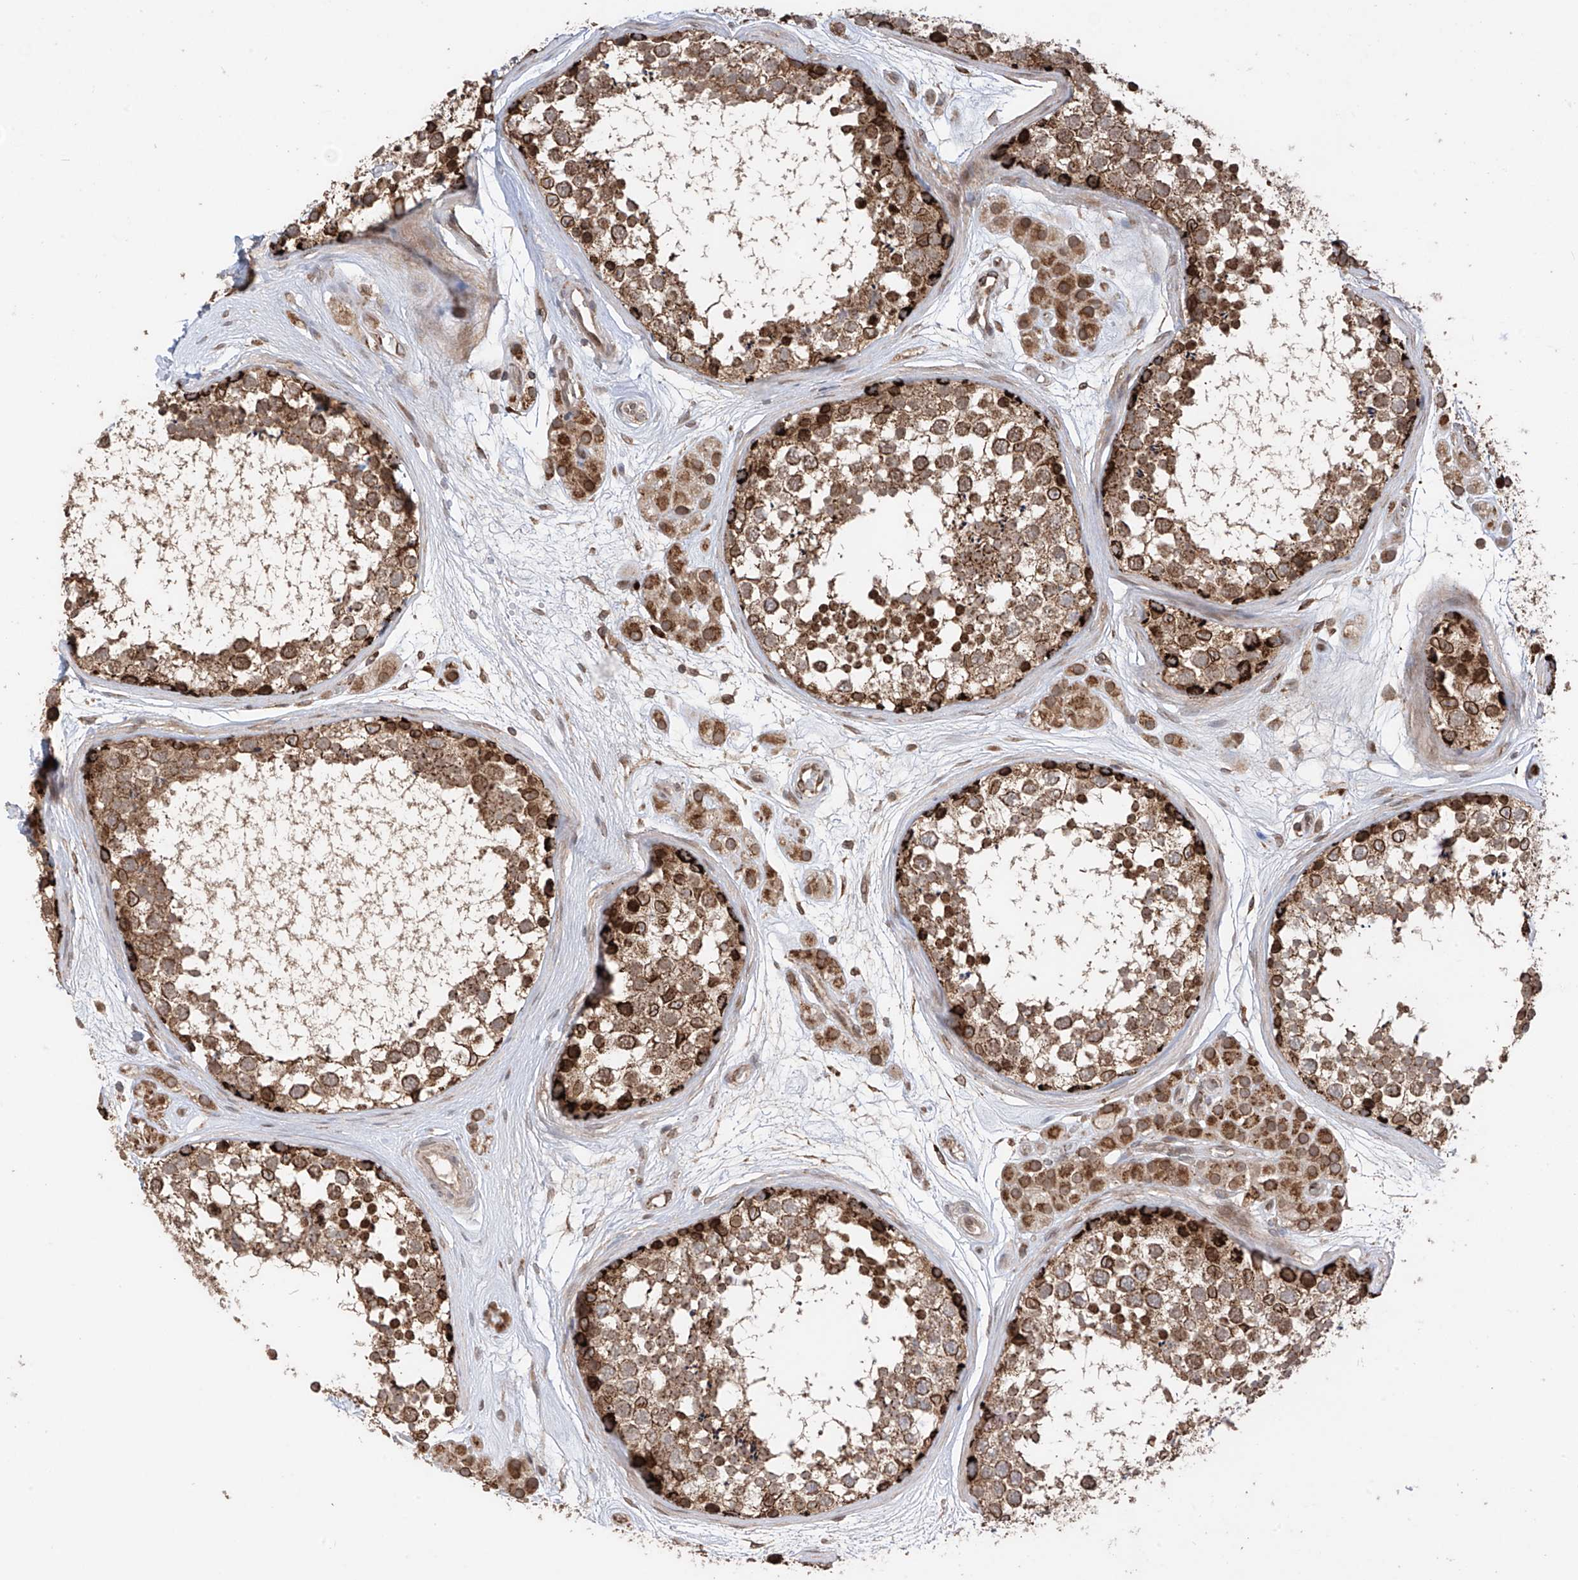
{"staining": {"intensity": "strong", "quantity": "25%-75%", "location": "cytoplasmic/membranous"}, "tissue": "testis", "cell_type": "Cells in seminiferous ducts", "image_type": "normal", "snomed": [{"axis": "morphology", "description": "Normal tissue, NOS"}, {"axis": "topography", "description": "Testis"}], "caption": "Immunohistochemical staining of unremarkable testis demonstrates strong cytoplasmic/membranous protein positivity in about 25%-75% of cells in seminiferous ducts. The staining was performed using DAB, with brown indicating positive protein expression. Nuclei are stained blue with hematoxylin.", "gene": "AHCTF1", "patient": {"sex": "male", "age": 56}}